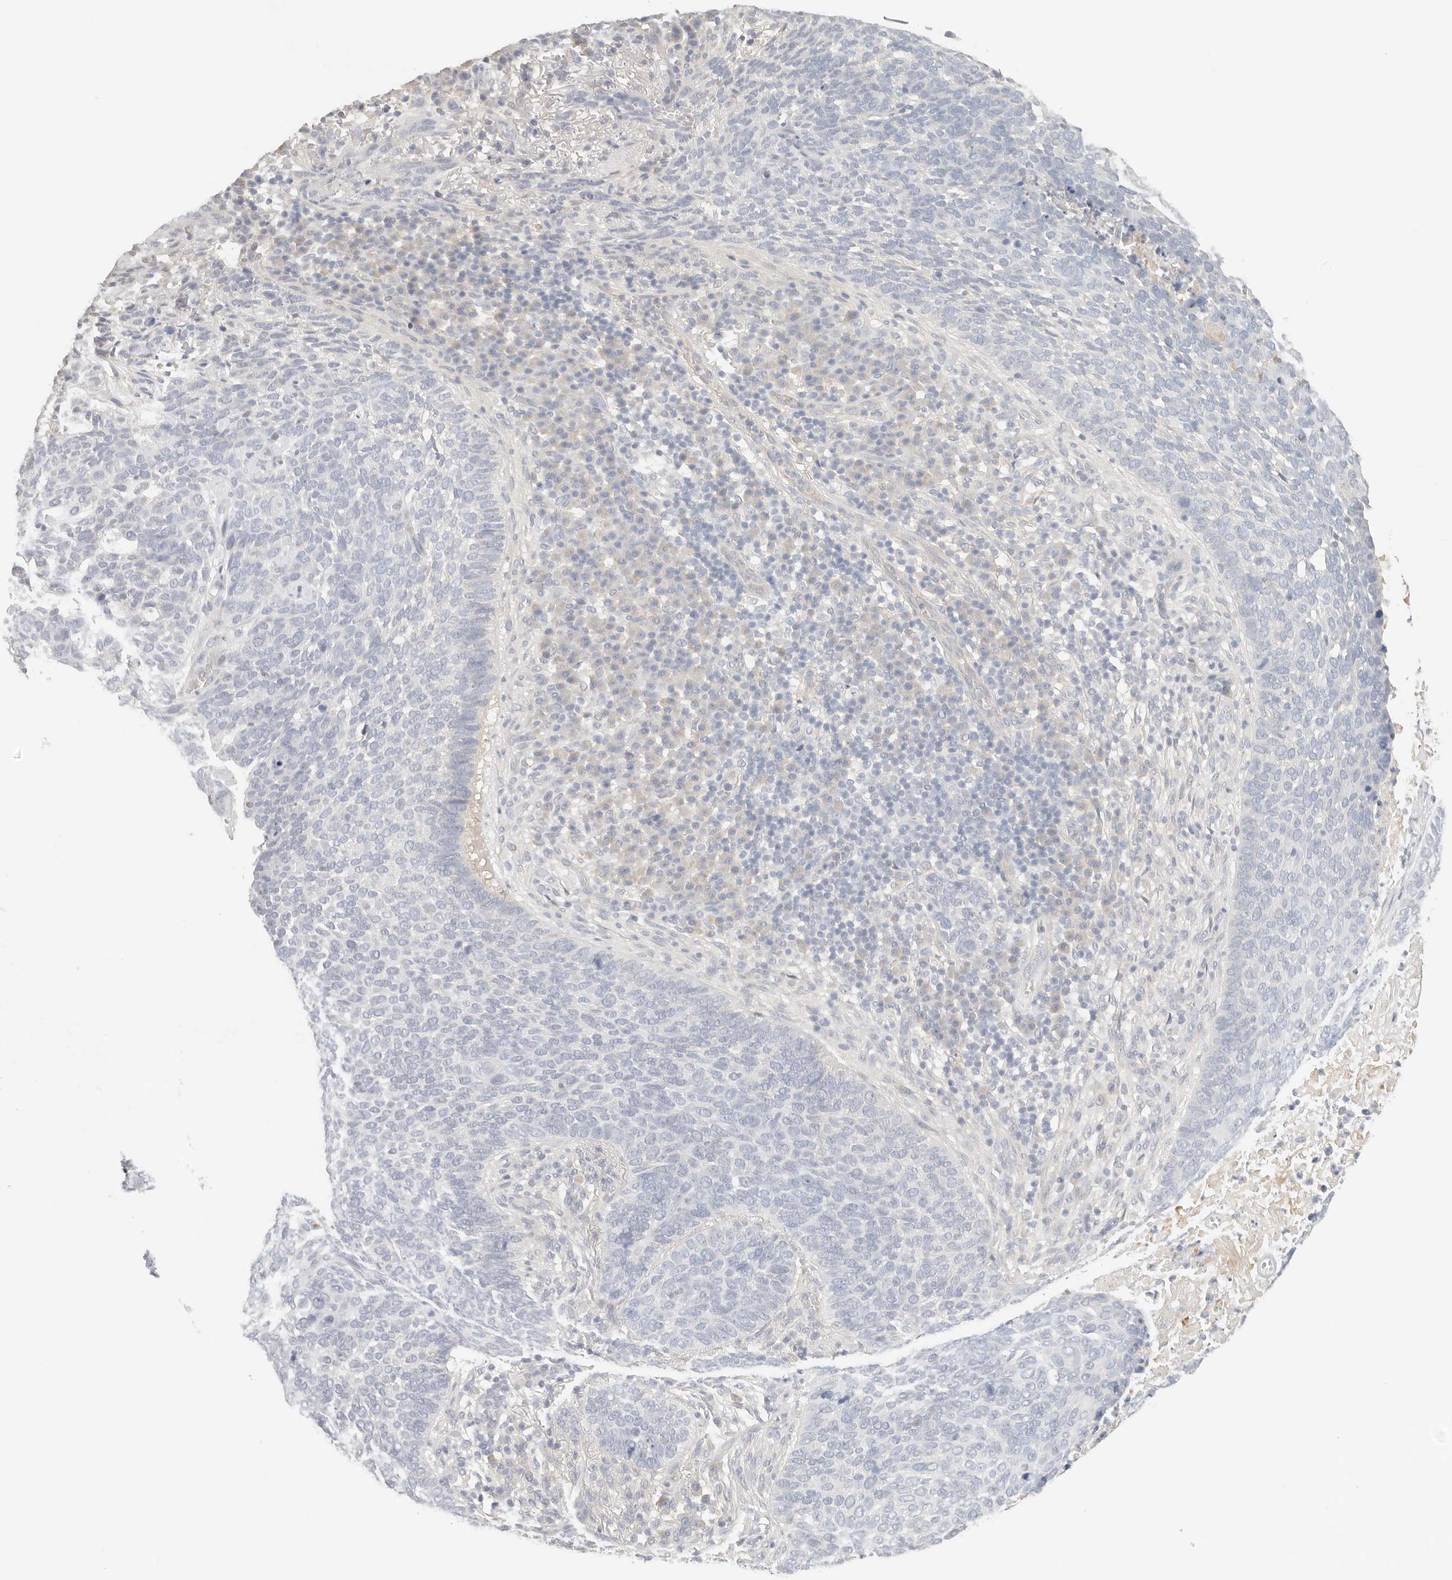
{"staining": {"intensity": "negative", "quantity": "none", "location": "none"}, "tissue": "skin cancer", "cell_type": "Tumor cells", "image_type": "cancer", "snomed": [{"axis": "morphology", "description": "Basal cell carcinoma"}, {"axis": "topography", "description": "Skin"}], "caption": "The micrograph shows no staining of tumor cells in basal cell carcinoma (skin).", "gene": "SPHK1", "patient": {"sex": "female", "age": 64}}